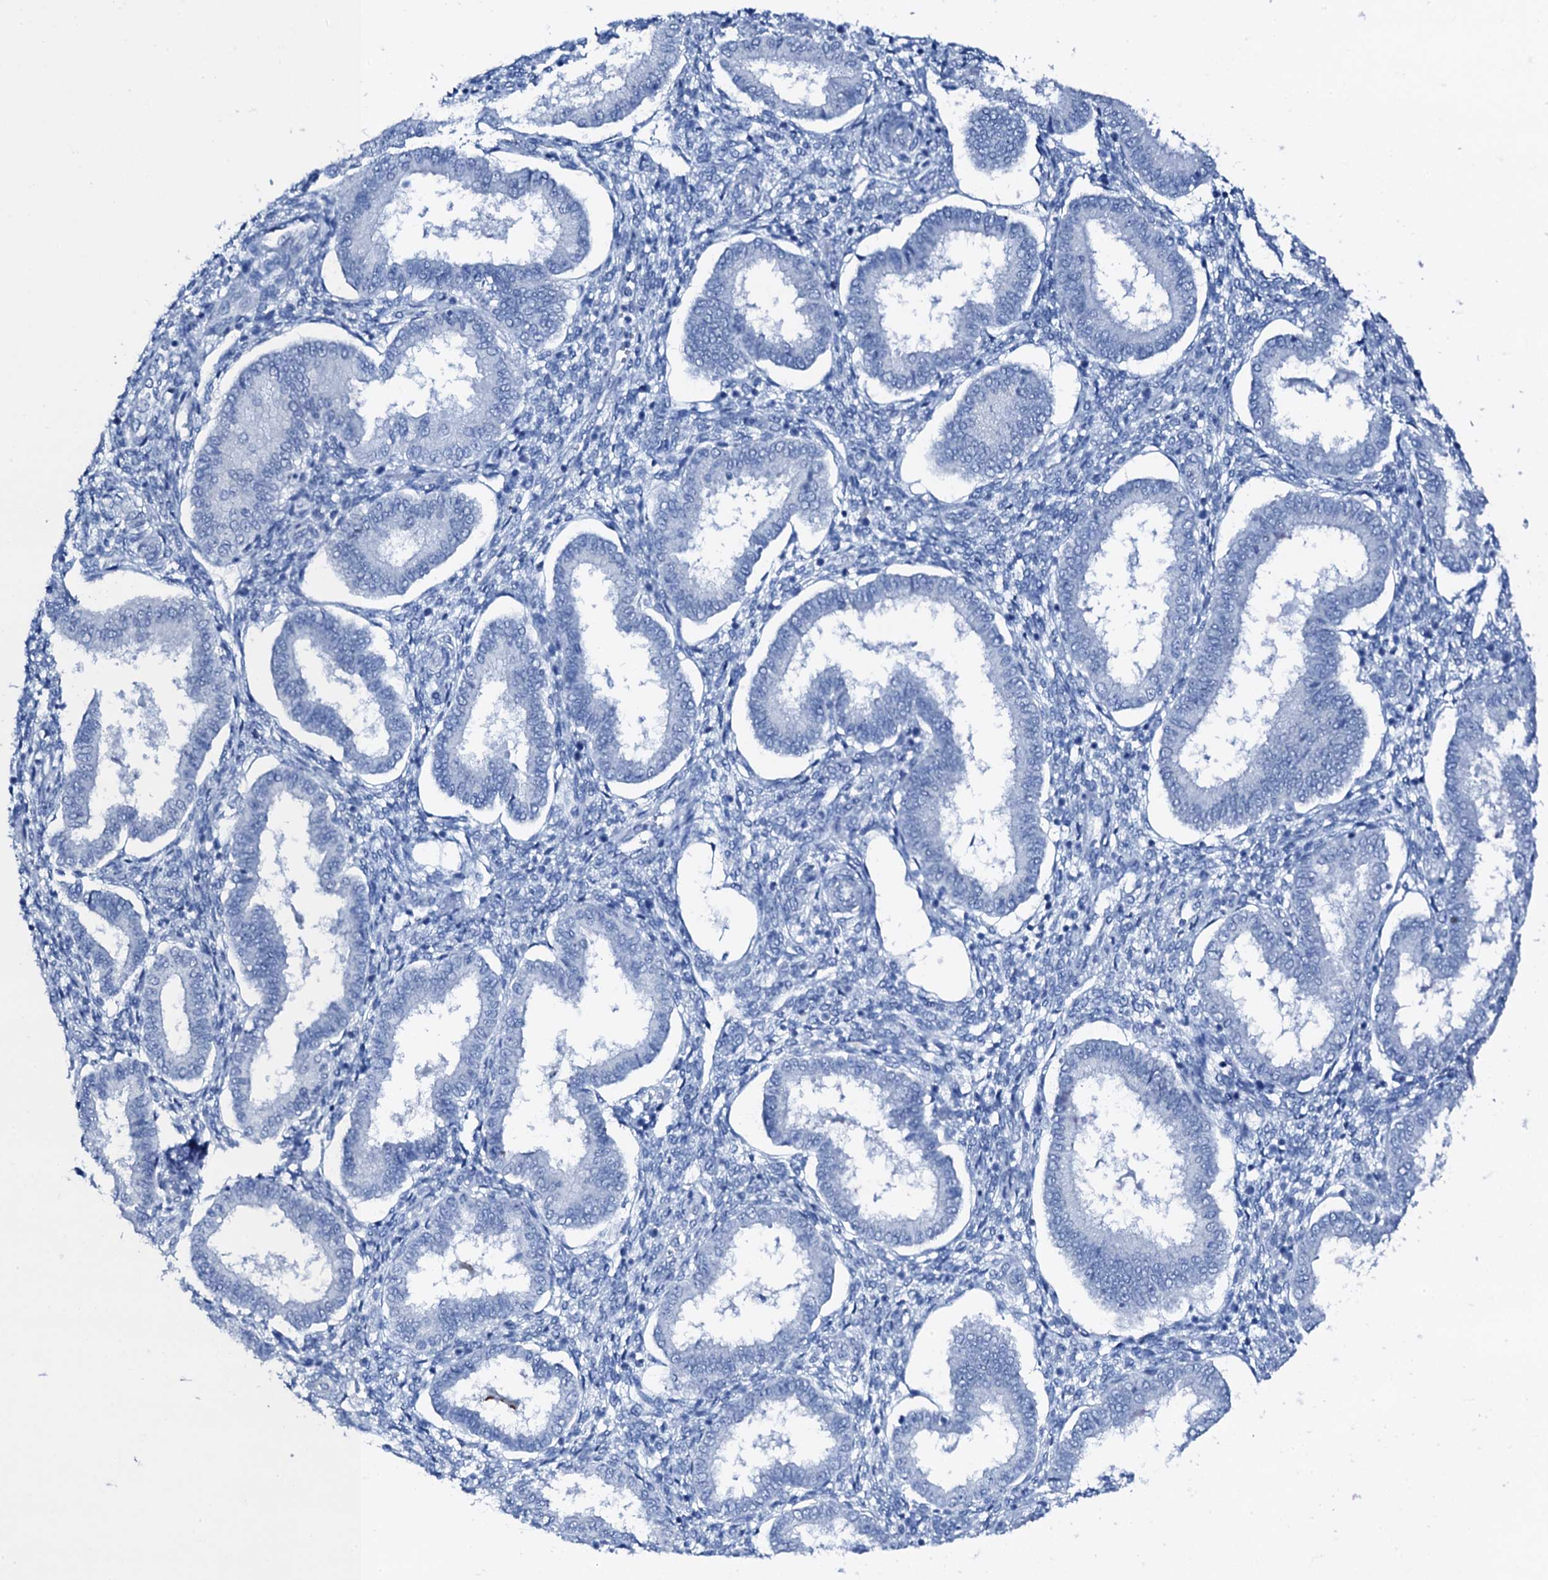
{"staining": {"intensity": "negative", "quantity": "none", "location": "none"}, "tissue": "endometrium", "cell_type": "Cells in endometrial stroma", "image_type": "normal", "snomed": [{"axis": "morphology", "description": "Normal tissue, NOS"}, {"axis": "topography", "description": "Endometrium"}], "caption": "Immunohistochemical staining of normal endometrium reveals no significant staining in cells in endometrial stroma.", "gene": "PTH", "patient": {"sex": "female", "age": 24}}